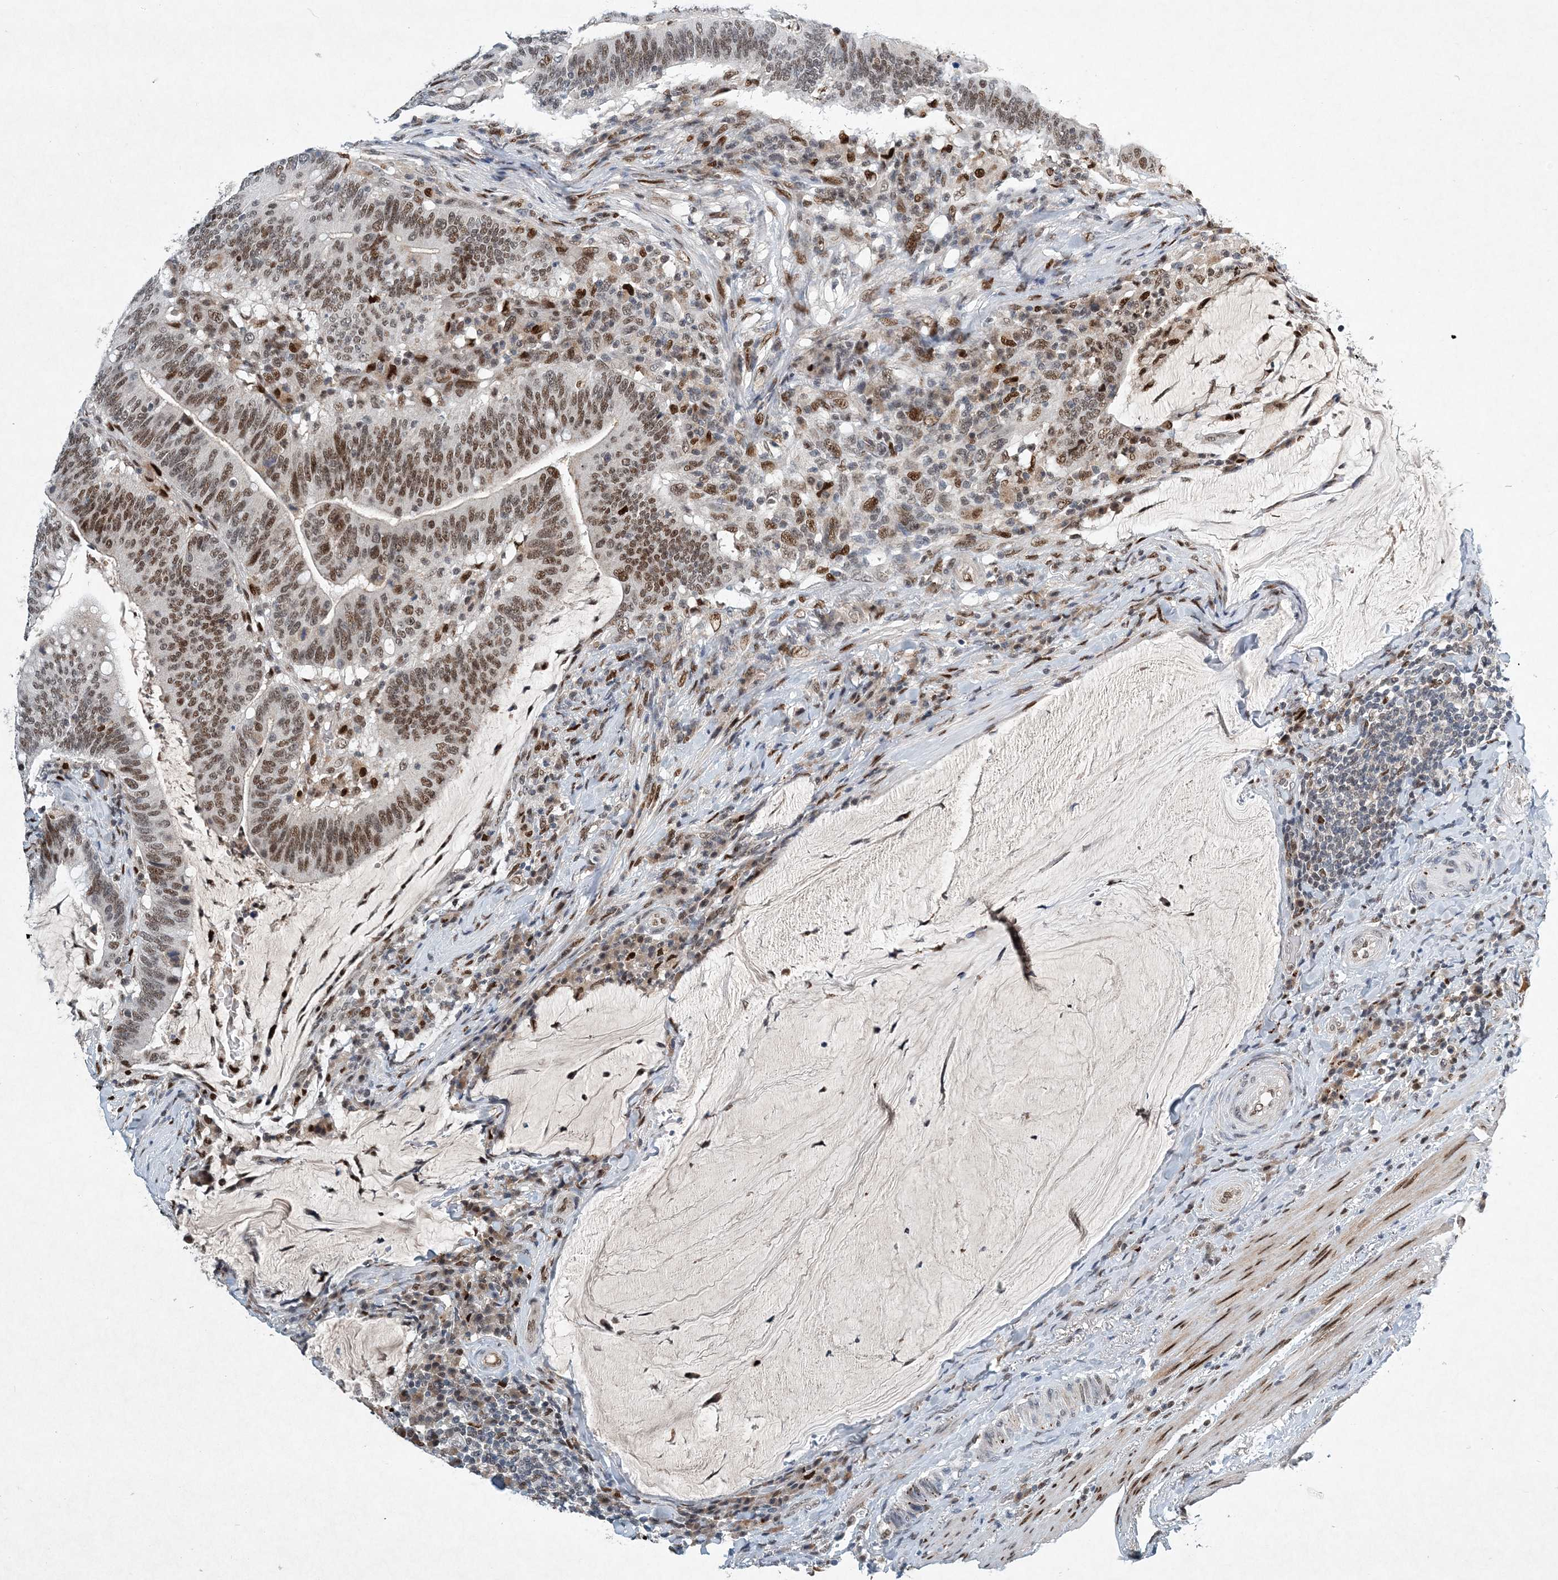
{"staining": {"intensity": "moderate", "quantity": ">75%", "location": "nuclear"}, "tissue": "colorectal cancer", "cell_type": "Tumor cells", "image_type": "cancer", "snomed": [{"axis": "morphology", "description": "Normal tissue, NOS"}, {"axis": "morphology", "description": "Adenocarcinoma, NOS"}, {"axis": "topography", "description": "Colon"}], "caption": "Immunohistochemistry (DAB) staining of human adenocarcinoma (colorectal) shows moderate nuclear protein expression in about >75% of tumor cells.", "gene": "KPNA4", "patient": {"sex": "female", "age": 66}}